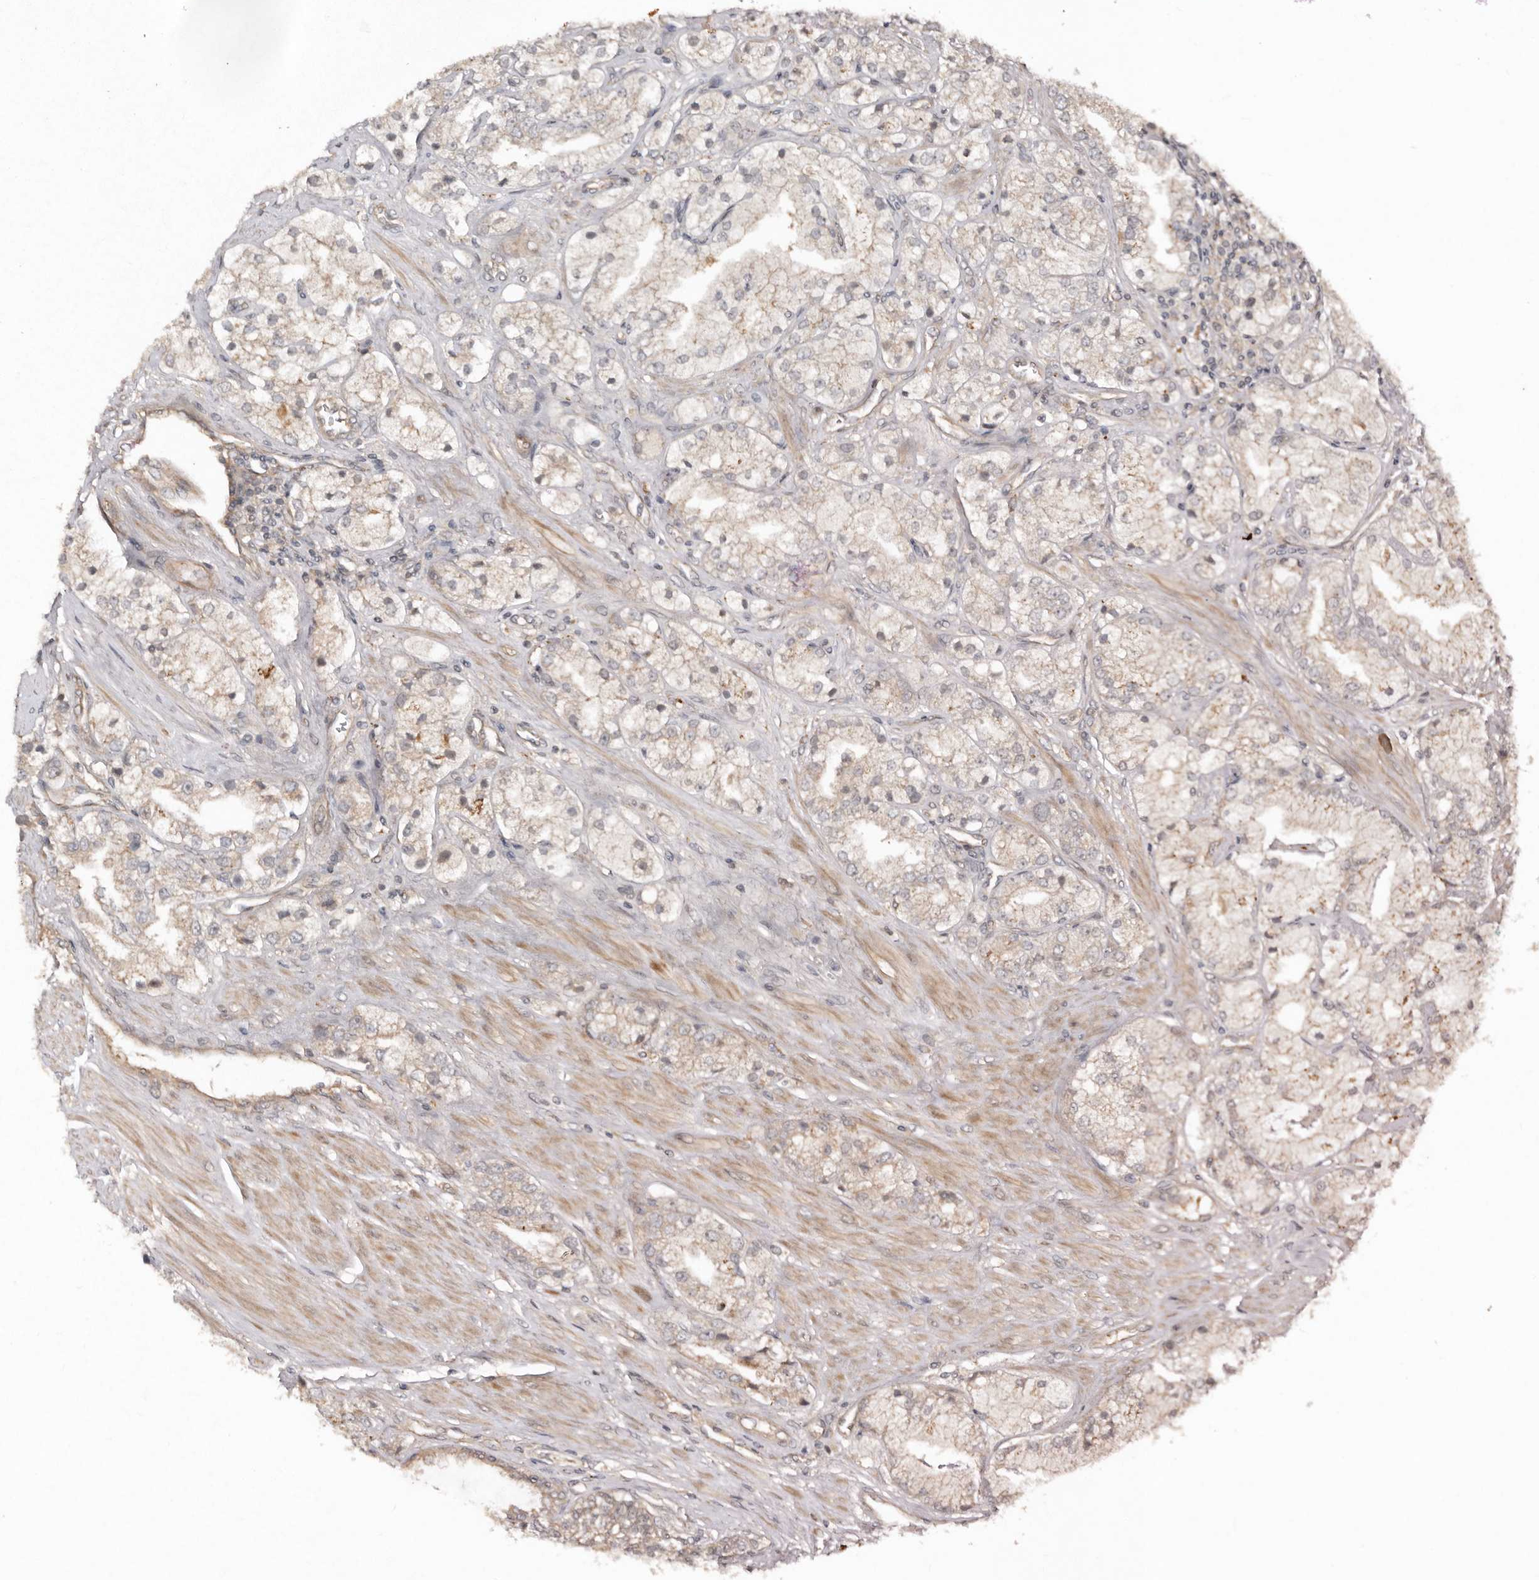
{"staining": {"intensity": "weak", "quantity": "<25%", "location": "cytoplasmic/membranous"}, "tissue": "prostate cancer", "cell_type": "Tumor cells", "image_type": "cancer", "snomed": [{"axis": "morphology", "description": "Adenocarcinoma, High grade"}, {"axis": "topography", "description": "Prostate"}], "caption": "Adenocarcinoma (high-grade) (prostate) stained for a protein using immunohistochemistry demonstrates no expression tumor cells.", "gene": "TEAD3", "patient": {"sex": "male", "age": 50}}